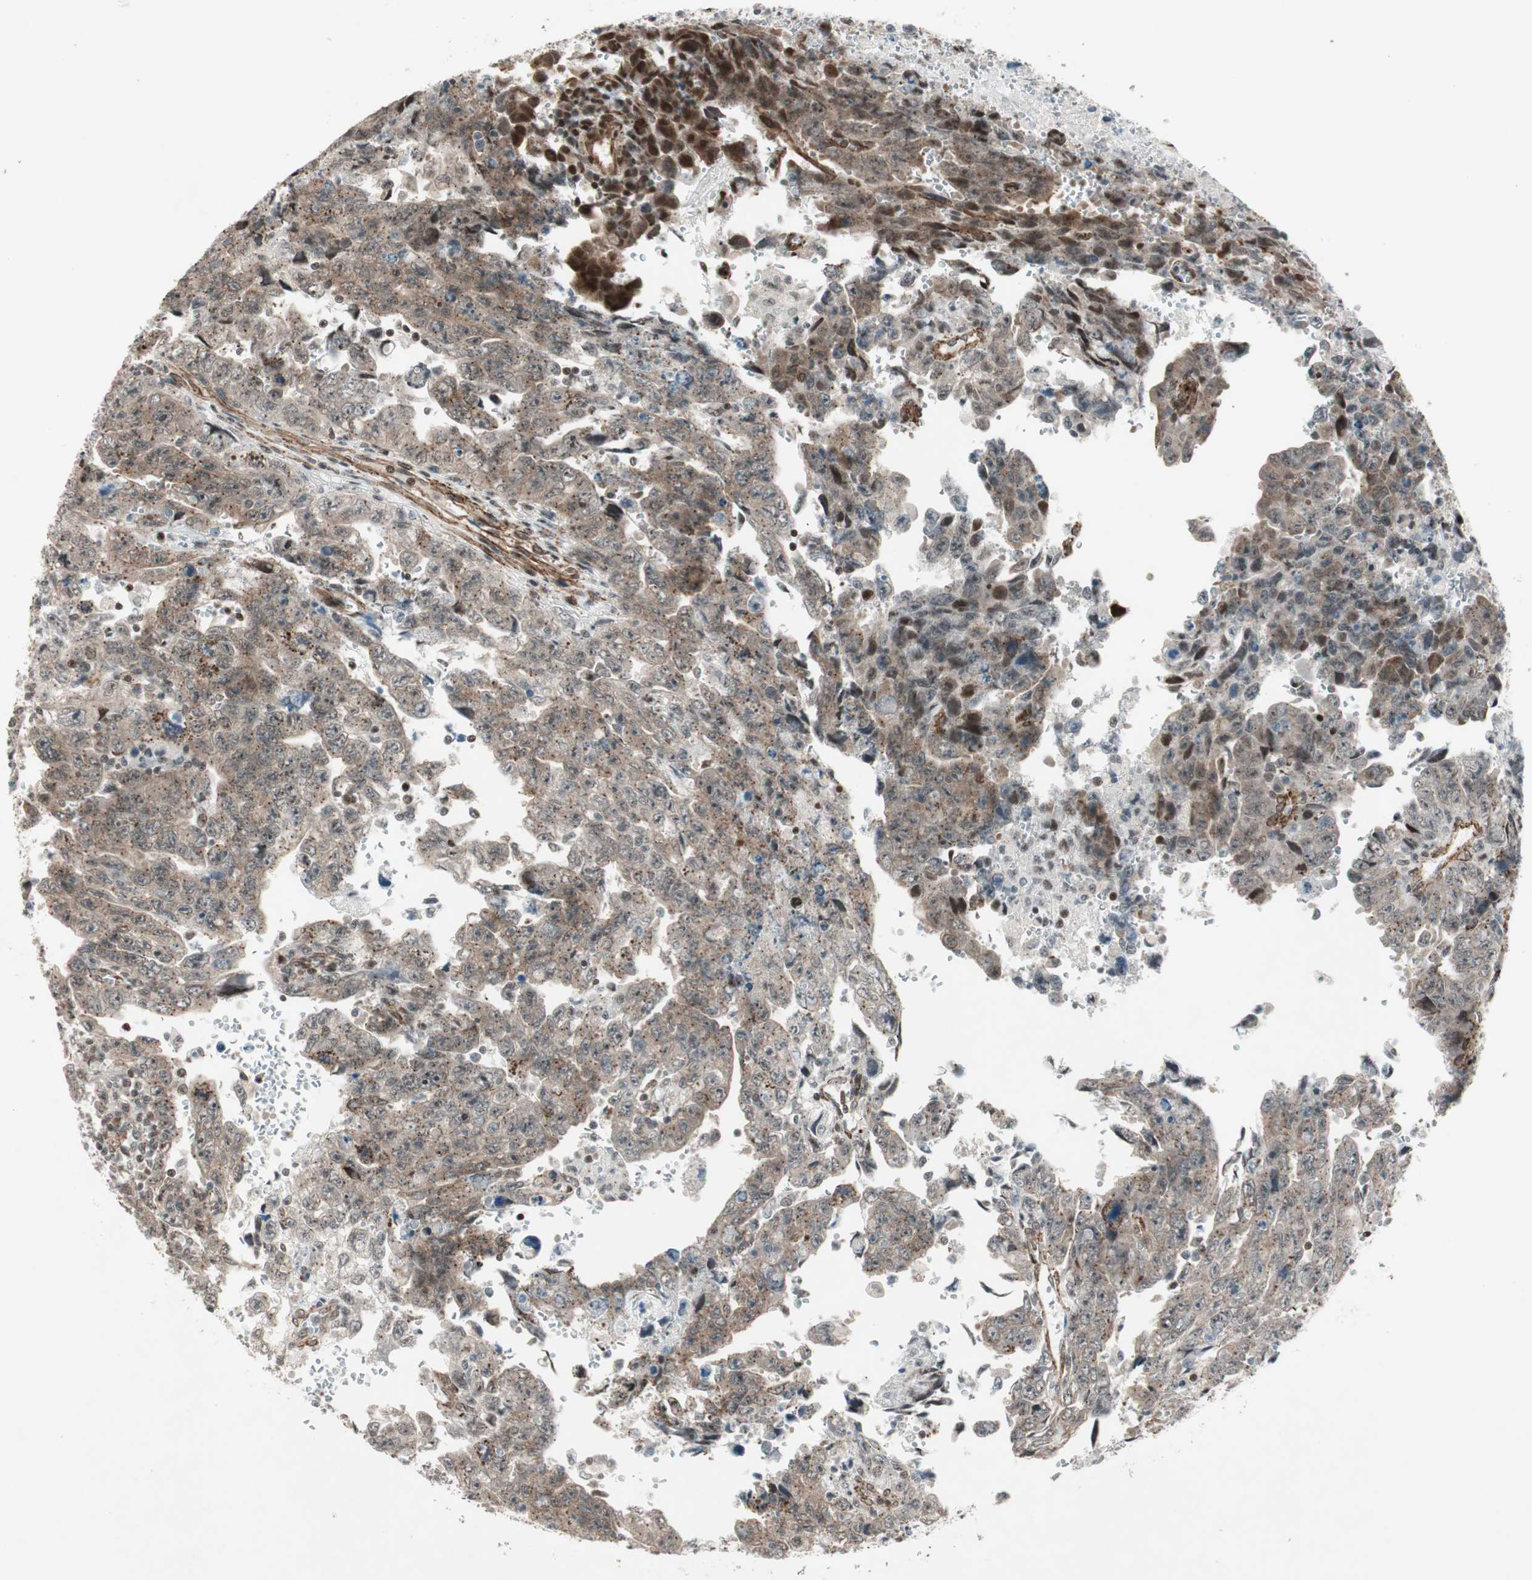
{"staining": {"intensity": "moderate", "quantity": ">75%", "location": "cytoplasmic/membranous,nuclear"}, "tissue": "testis cancer", "cell_type": "Tumor cells", "image_type": "cancer", "snomed": [{"axis": "morphology", "description": "Carcinoma, Embryonal, NOS"}, {"axis": "topography", "description": "Testis"}], "caption": "An IHC micrograph of tumor tissue is shown. Protein staining in brown labels moderate cytoplasmic/membranous and nuclear positivity in testis cancer within tumor cells.", "gene": "CDK19", "patient": {"sex": "male", "age": 28}}